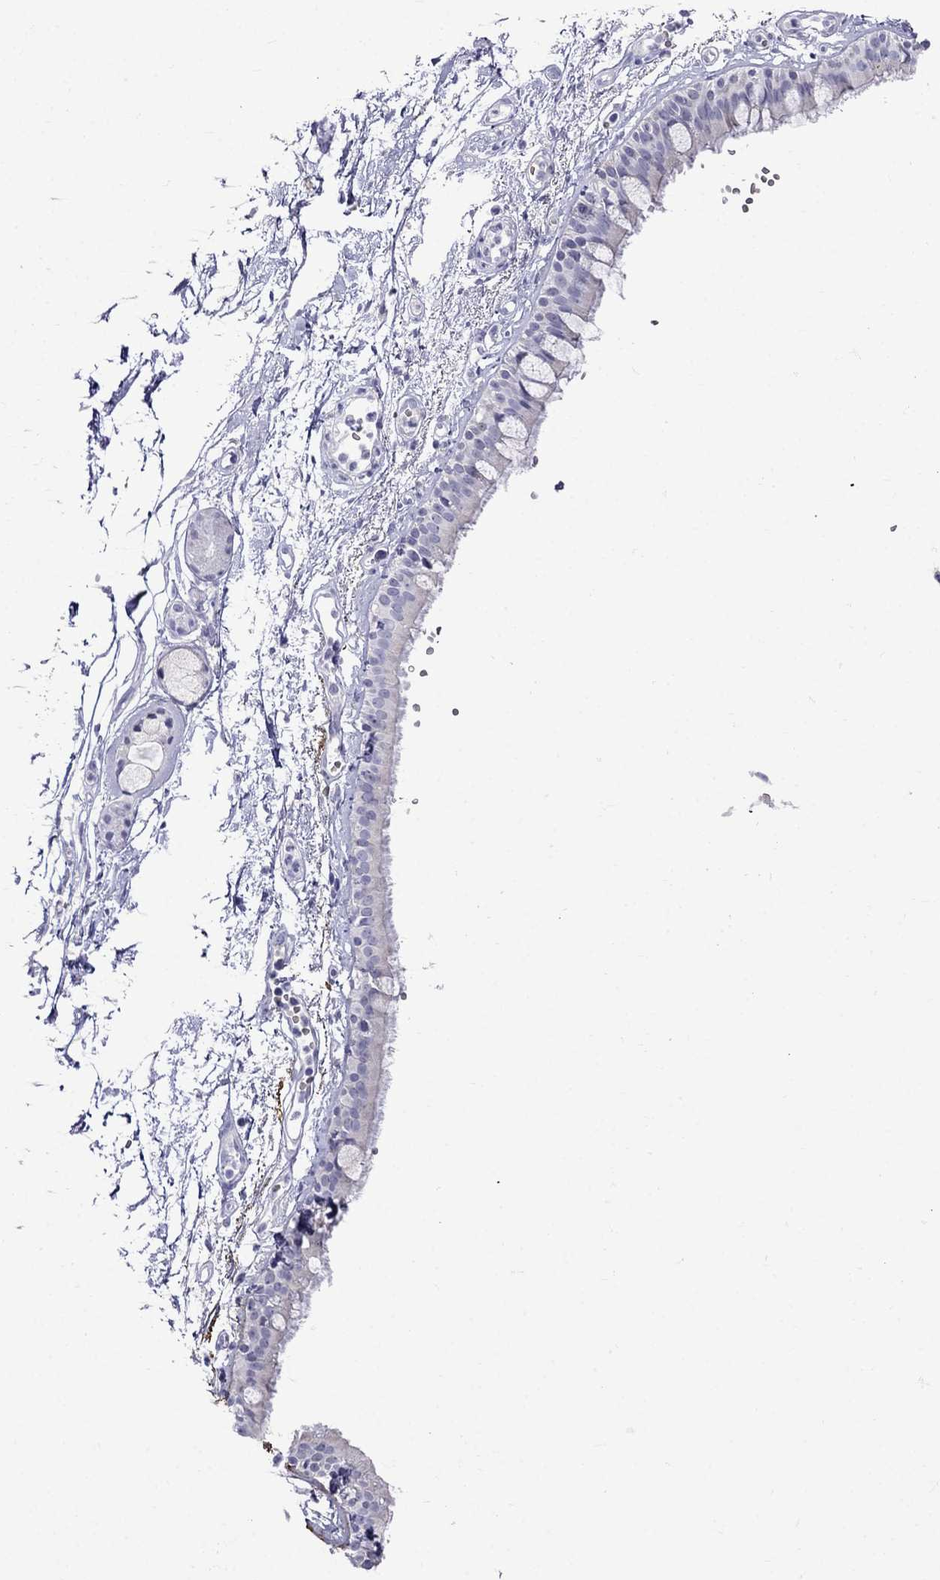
{"staining": {"intensity": "negative", "quantity": "none", "location": "none"}, "tissue": "bronchus", "cell_type": "Respiratory epithelial cells", "image_type": "normal", "snomed": [{"axis": "morphology", "description": "Normal tissue, NOS"}, {"axis": "topography", "description": "Cartilage tissue"}, {"axis": "topography", "description": "Bronchus"}], "caption": "The IHC histopathology image has no significant staining in respiratory epithelial cells of bronchus. The staining is performed using DAB brown chromogen with nuclei counter-stained in using hematoxylin.", "gene": "MGP", "patient": {"sex": "male", "age": 66}}